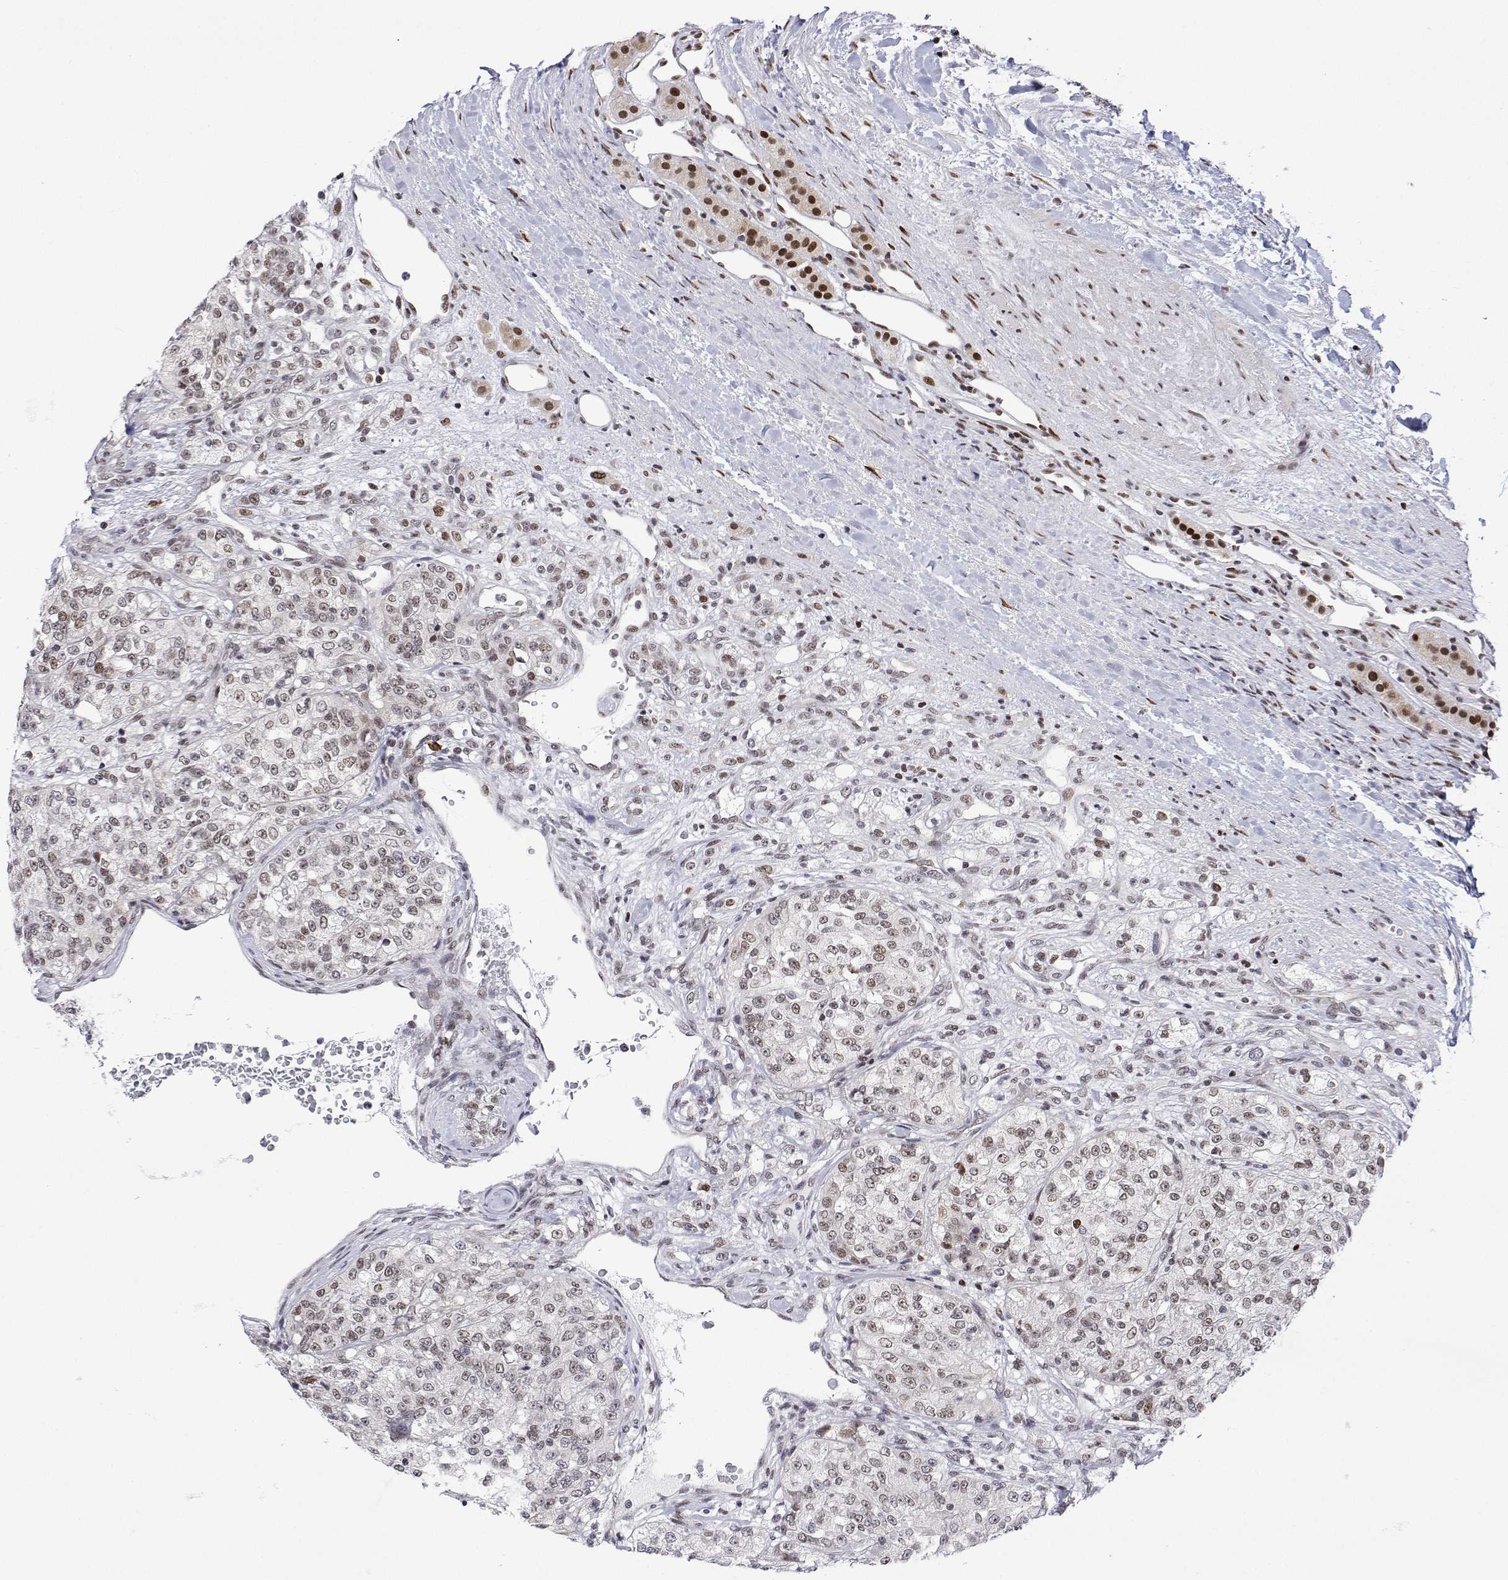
{"staining": {"intensity": "weak", "quantity": ">75%", "location": "nuclear"}, "tissue": "renal cancer", "cell_type": "Tumor cells", "image_type": "cancer", "snomed": [{"axis": "morphology", "description": "Adenocarcinoma, NOS"}, {"axis": "topography", "description": "Kidney"}], "caption": "Adenocarcinoma (renal) was stained to show a protein in brown. There is low levels of weak nuclear staining in approximately >75% of tumor cells.", "gene": "XPC", "patient": {"sex": "female", "age": 63}}